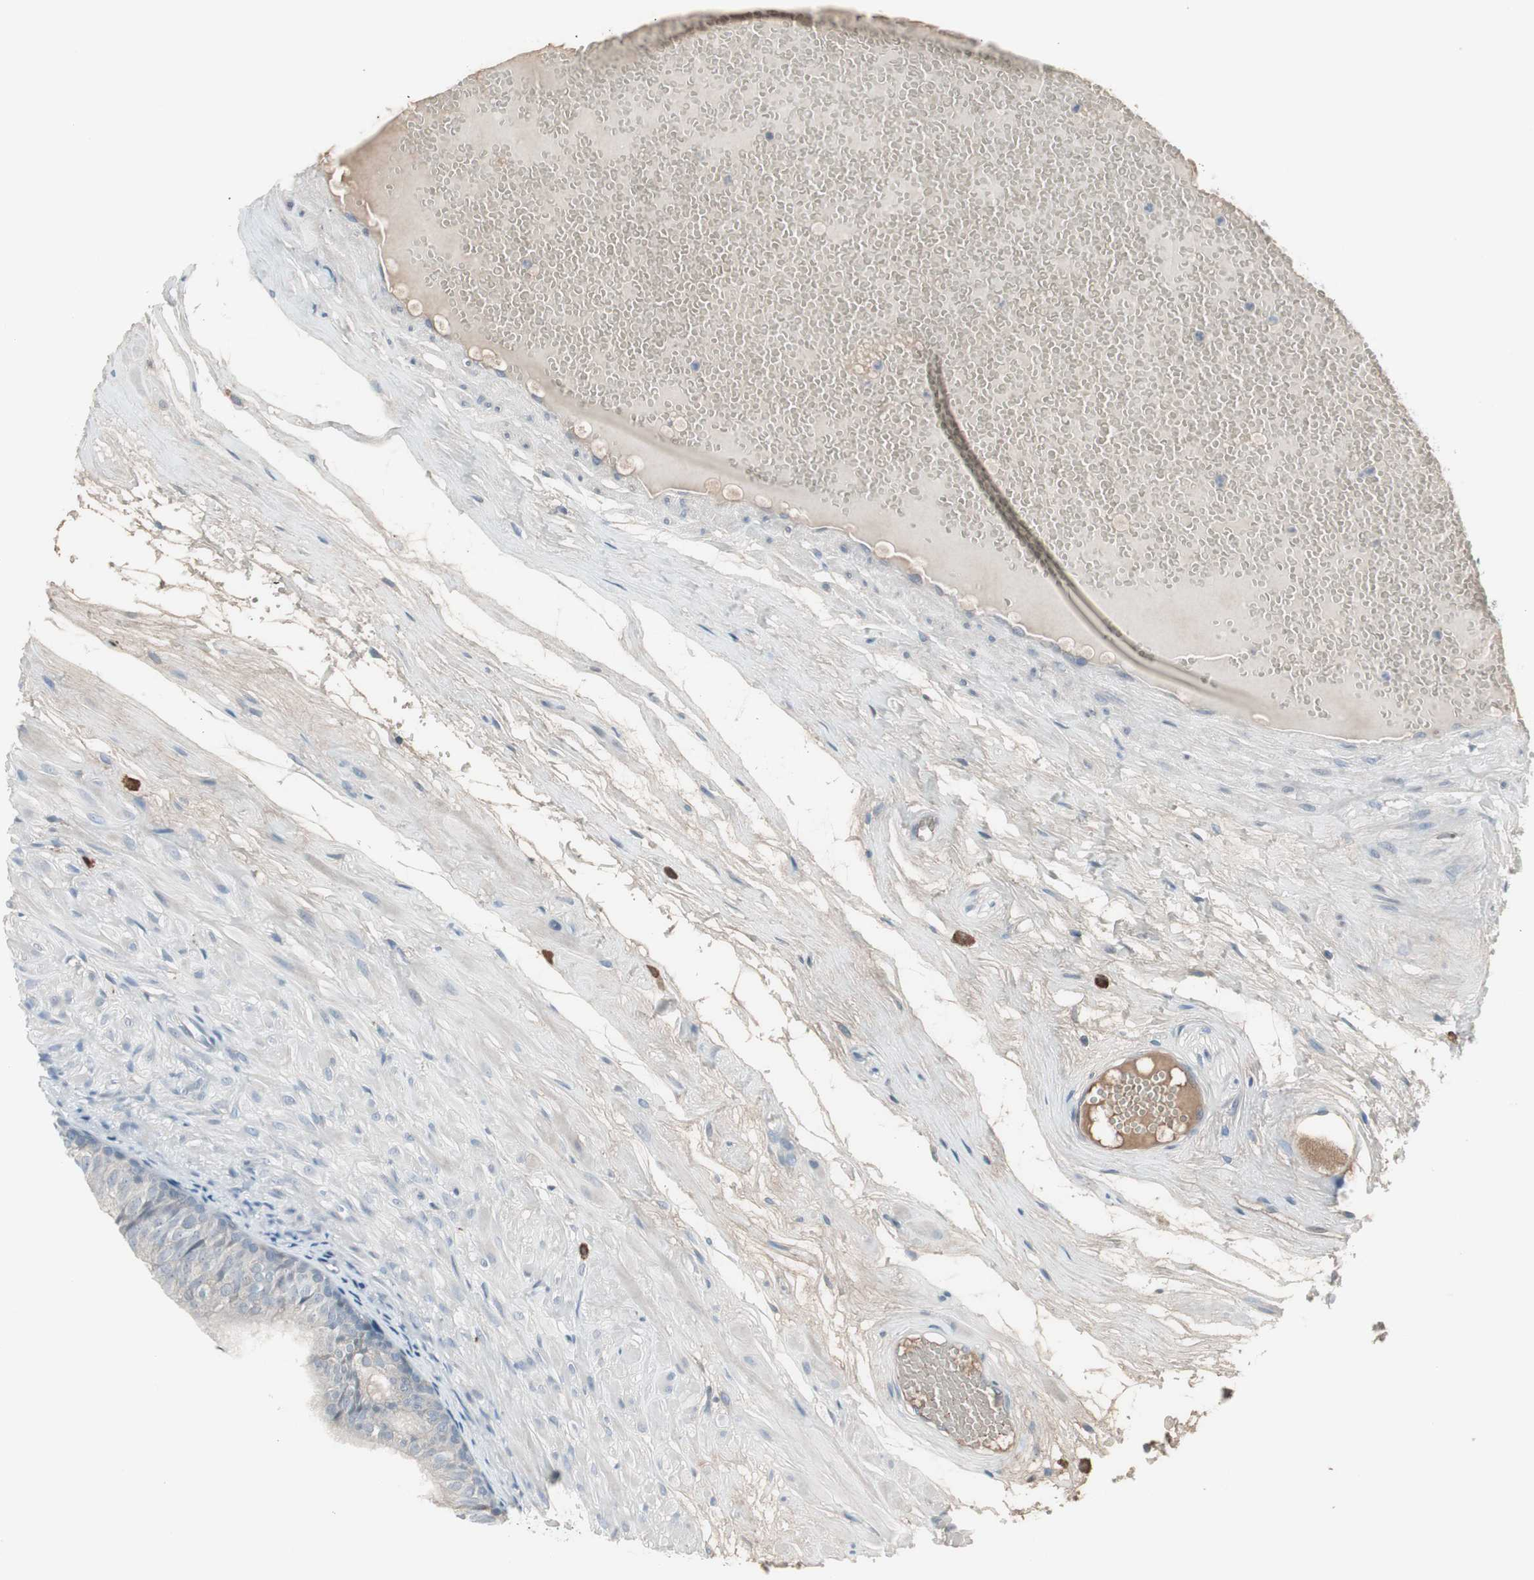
{"staining": {"intensity": "weak", "quantity": "<25%", "location": "cytoplasmic/membranous"}, "tissue": "epididymis", "cell_type": "Glandular cells", "image_type": "normal", "snomed": [{"axis": "morphology", "description": "Normal tissue, NOS"}, {"axis": "morphology", "description": "Atrophy, NOS"}, {"axis": "topography", "description": "Testis"}, {"axis": "topography", "description": "Epididymis"}], "caption": "A photomicrograph of human epididymis is negative for staining in glandular cells. (Stains: DAB (3,3'-diaminobenzidine) immunohistochemistry with hematoxylin counter stain, Microscopy: brightfield microscopy at high magnification).", "gene": "ZSCAN32", "patient": {"sex": "male", "age": 18}}